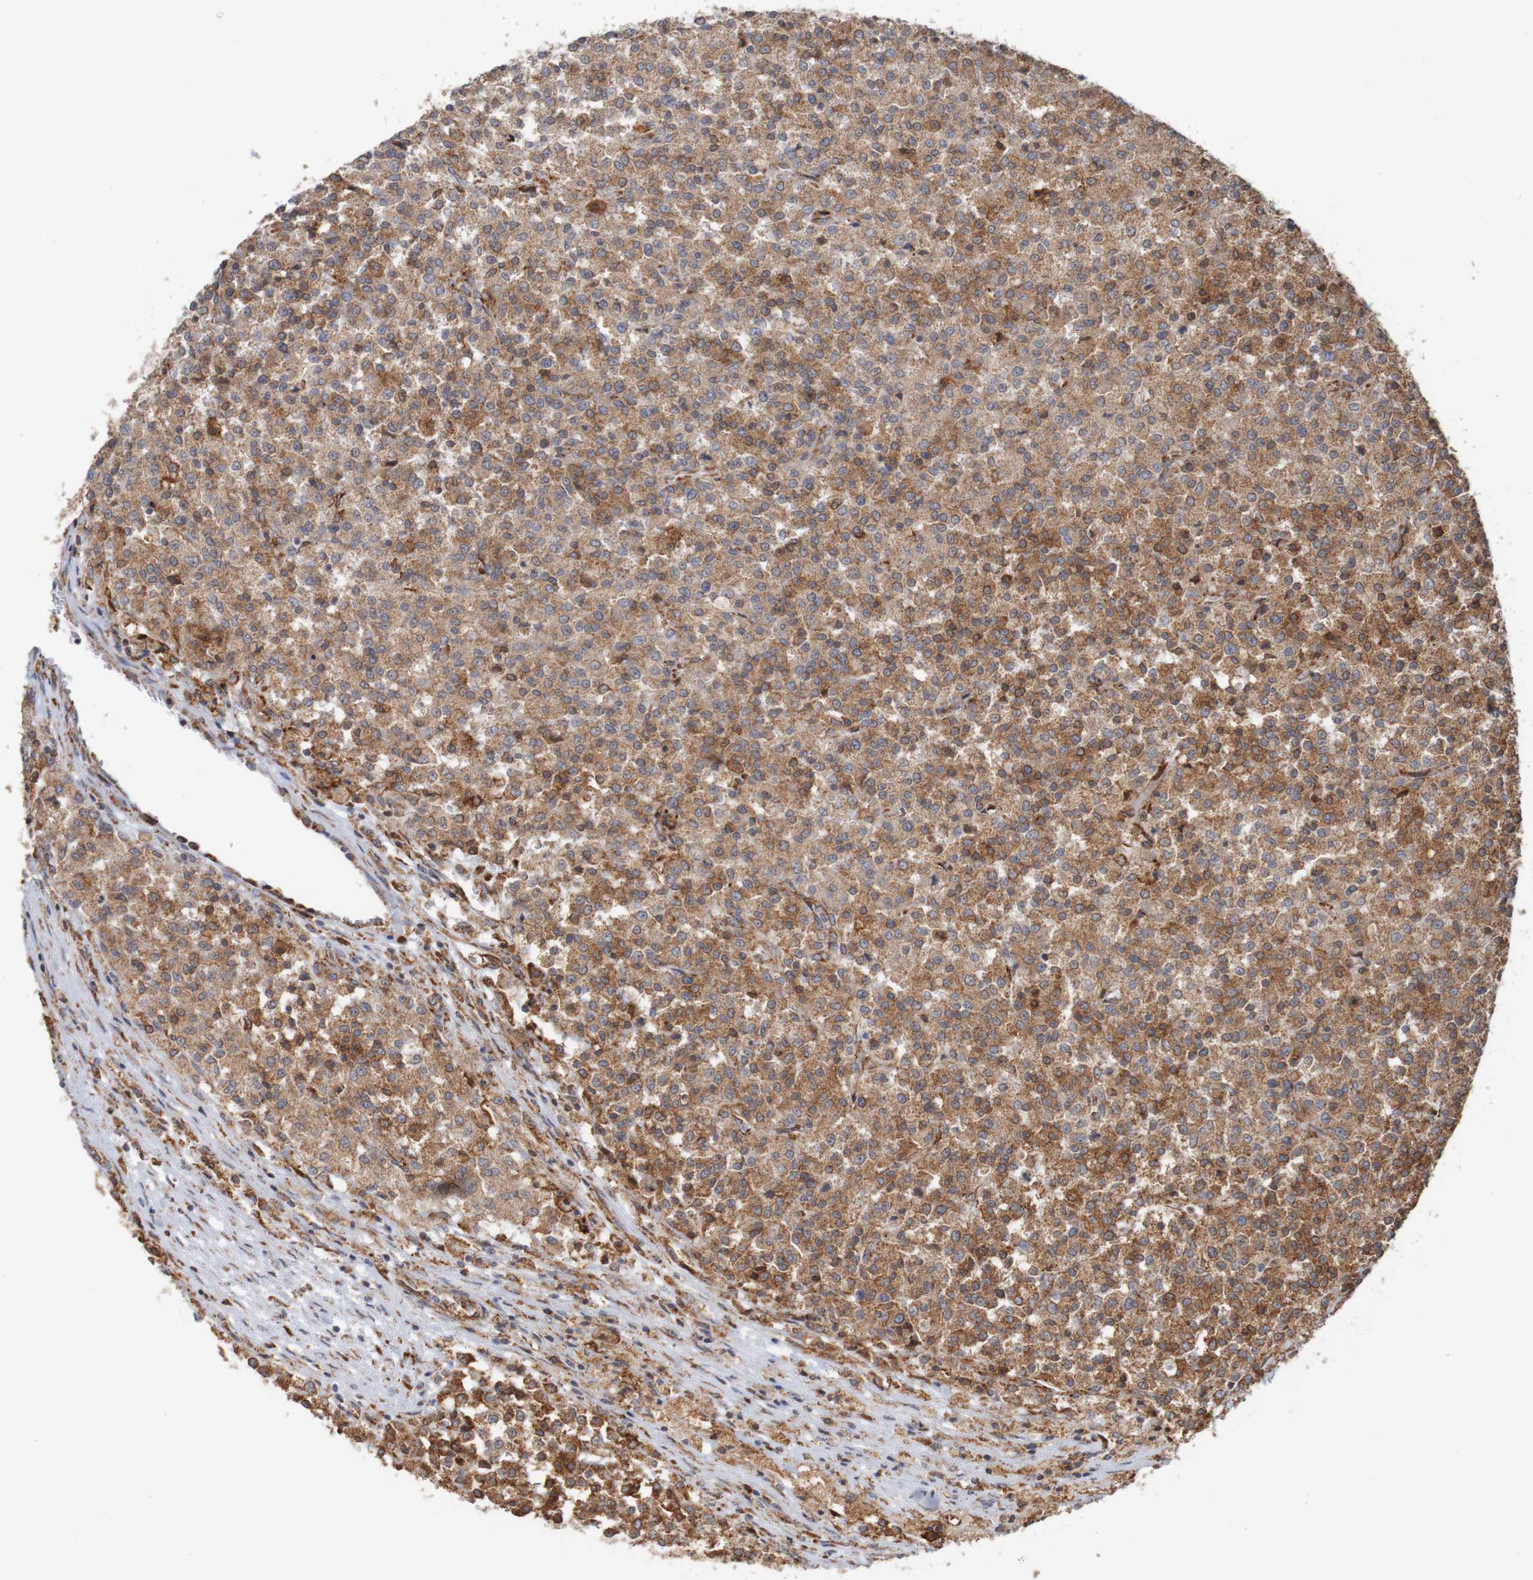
{"staining": {"intensity": "moderate", "quantity": ">75%", "location": "cytoplasmic/membranous"}, "tissue": "testis cancer", "cell_type": "Tumor cells", "image_type": "cancer", "snomed": [{"axis": "morphology", "description": "Seminoma, NOS"}, {"axis": "topography", "description": "Testis"}], "caption": "Immunohistochemistry (IHC) histopathology image of neoplastic tissue: human testis cancer (seminoma) stained using immunohistochemistry exhibits medium levels of moderate protein expression localized specifically in the cytoplasmic/membranous of tumor cells, appearing as a cytoplasmic/membranous brown color.", "gene": "PDIA3", "patient": {"sex": "male", "age": 59}}